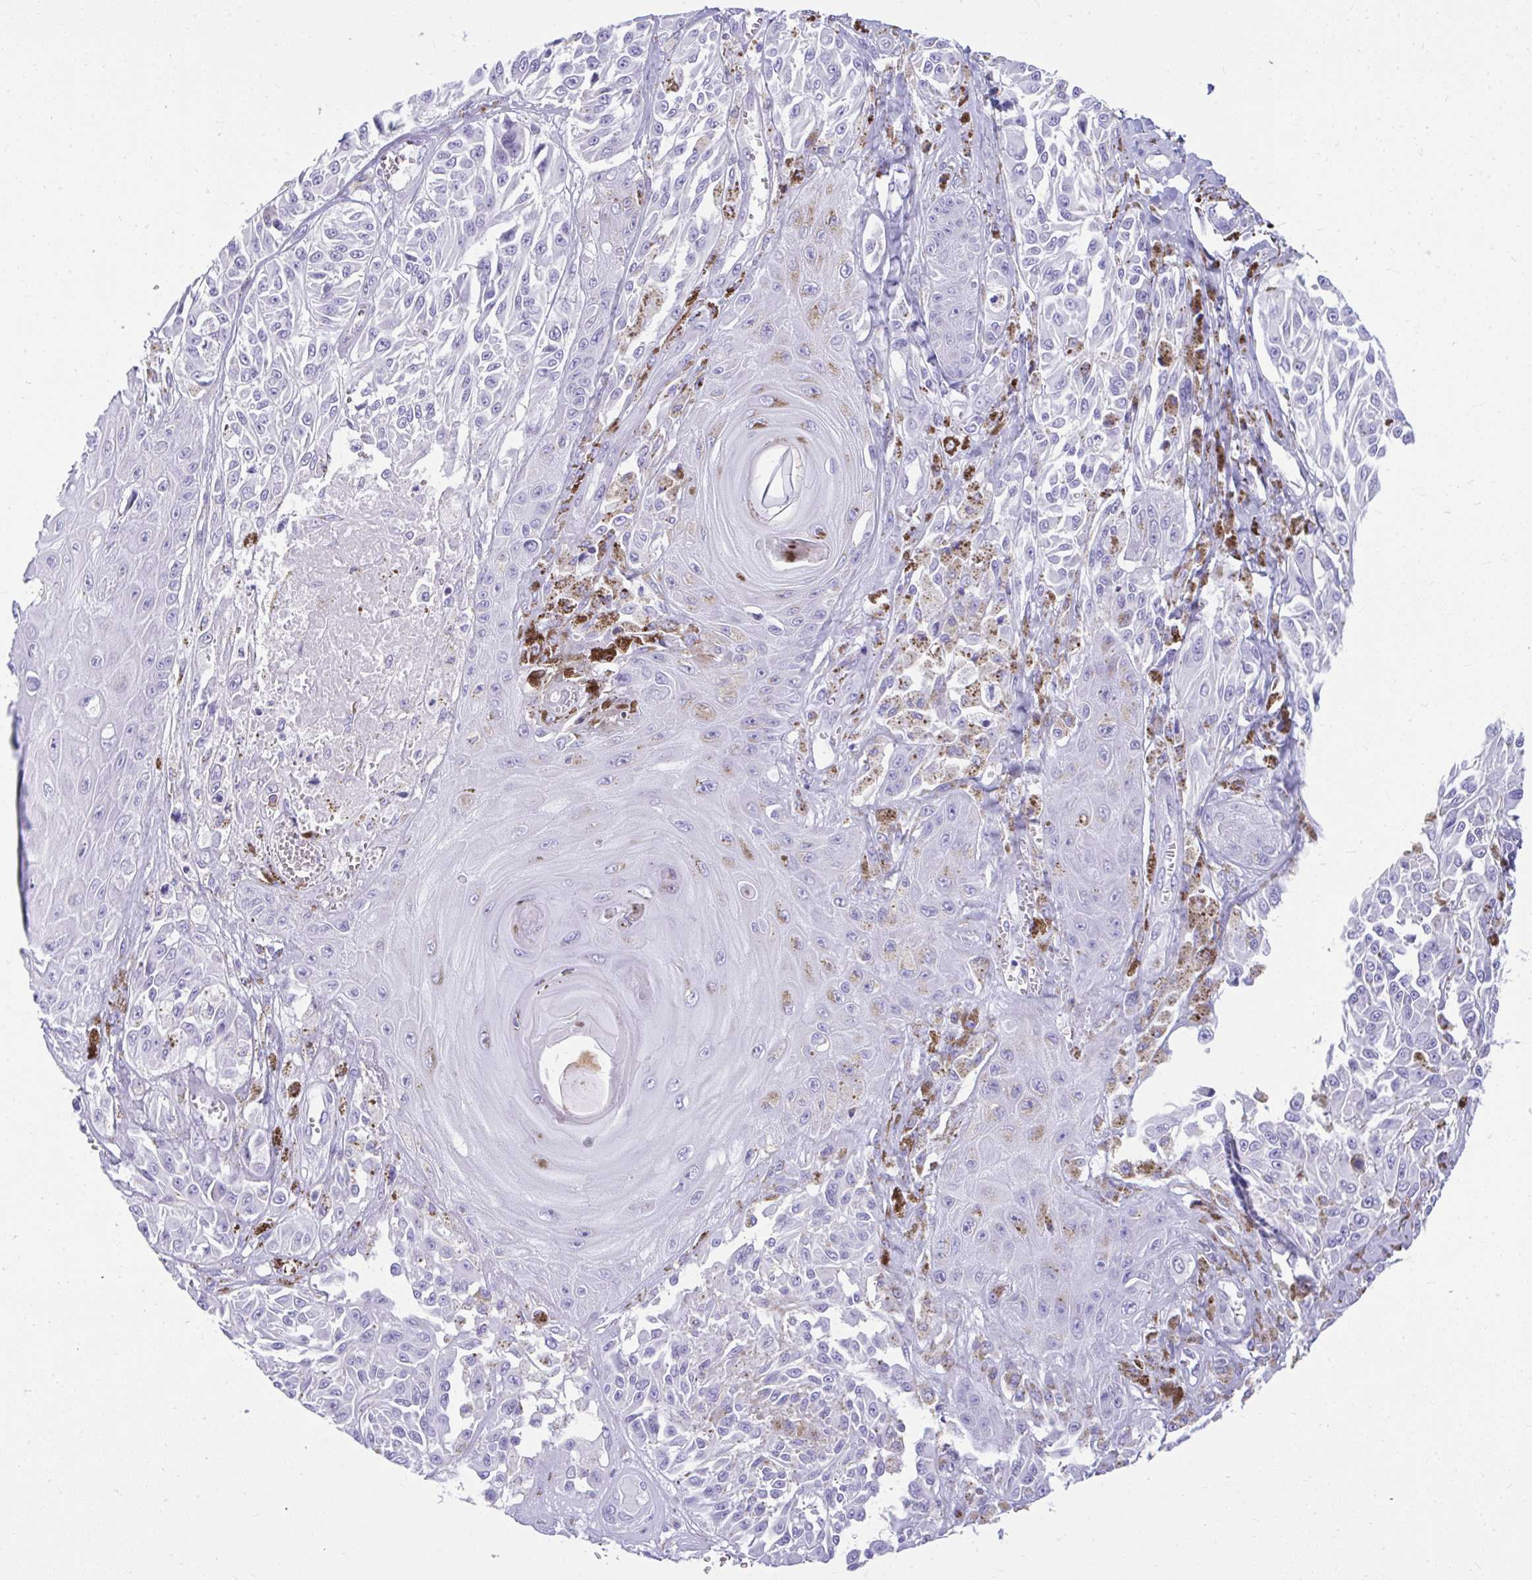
{"staining": {"intensity": "negative", "quantity": "none", "location": "none"}, "tissue": "melanoma", "cell_type": "Tumor cells", "image_type": "cancer", "snomed": [{"axis": "morphology", "description": "Malignant melanoma, NOS"}, {"axis": "topography", "description": "Skin"}], "caption": "Tumor cells are negative for protein expression in human malignant melanoma.", "gene": "ISL1", "patient": {"sex": "male", "age": 94}}